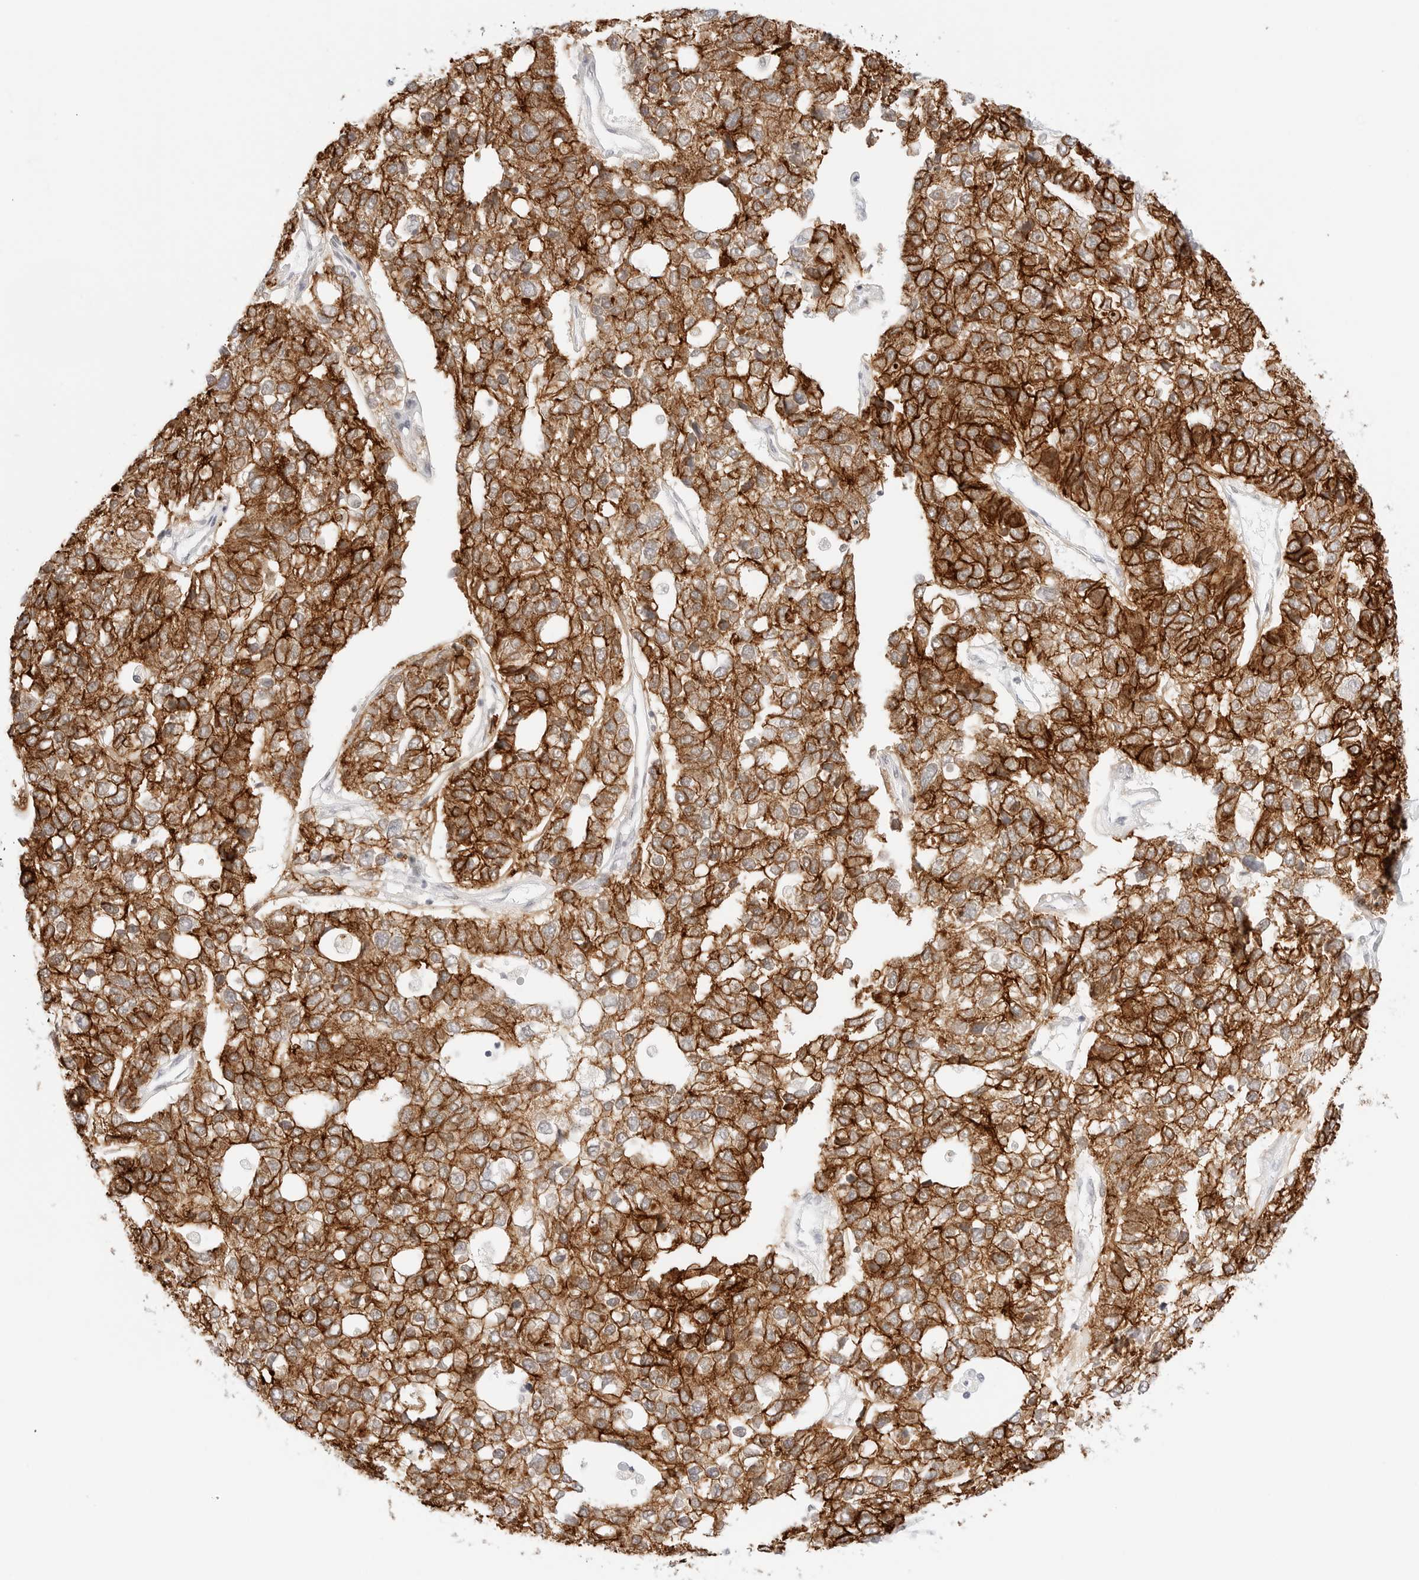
{"staining": {"intensity": "strong", "quantity": ">75%", "location": "cytoplasmic/membranous"}, "tissue": "pancreatic cancer", "cell_type": "Tumor cells", "image_type": "cancer", "snomed": [{"axis": "morphology", "description": "Adenocarcinoma, NOS"}, {"axis": "topography", "description": "Pancreas"}], "caption": "Pancreatic cancer (adenocarcinoma) tissue exhibits strong cytoplasmic/membranous staining in approximately >75% of tumor cells", "gene": "CDH1", "patient": {"sex": "female", "age": 61}}